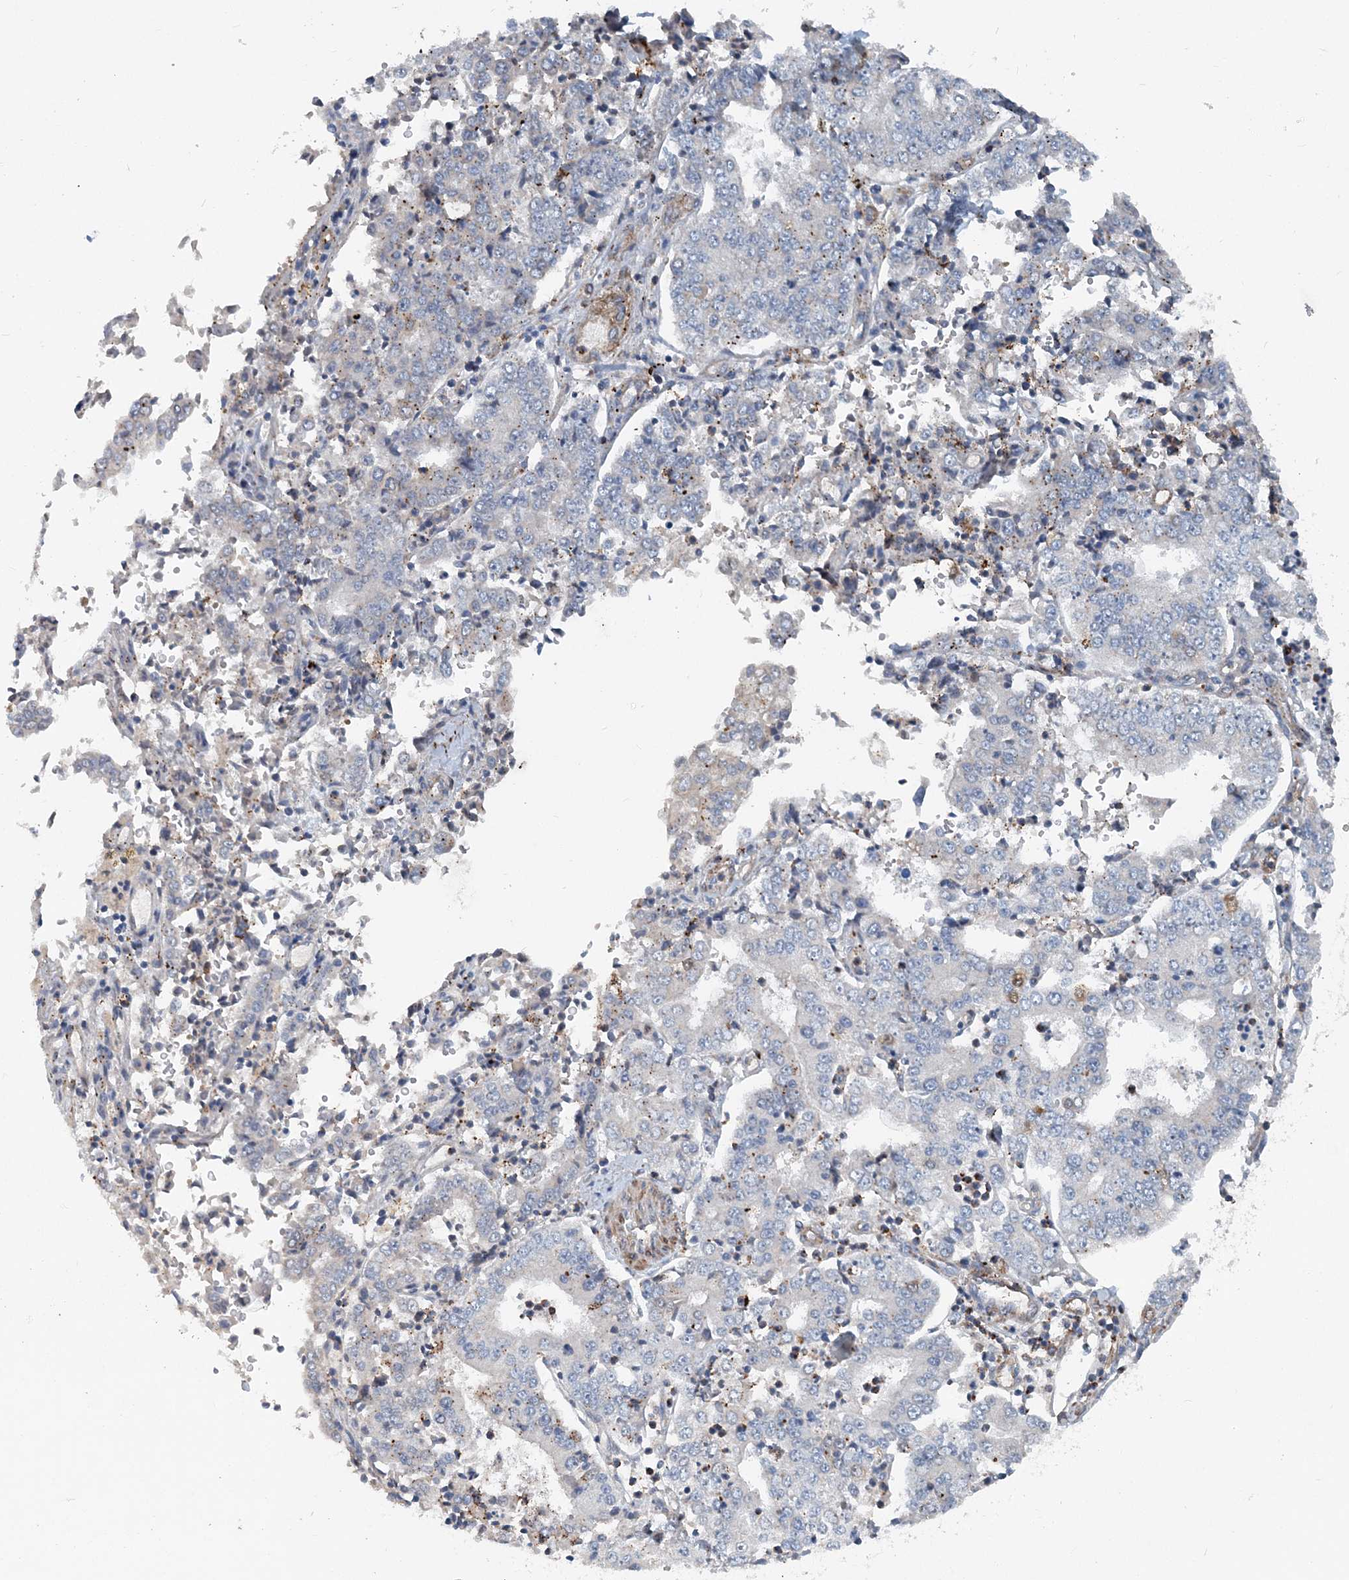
{"staining": {"intensity": "negative", "quantity": "none", "location": "none"}, "tissue": "stomach cancer", "cell_type": "Tumor cells", "image_type": "cancer", "snomed": [{"axis": "morphology", "description": "Adenocarcinoma, NOS"}, {"axis": "topography", "description": "Stomach"}], "caption": "Tumor cells are negative for protein expression in human adenocarcinoma (stomach).", "gene": "DGUOK", "patient": {"sex": "male", "age": 76}}